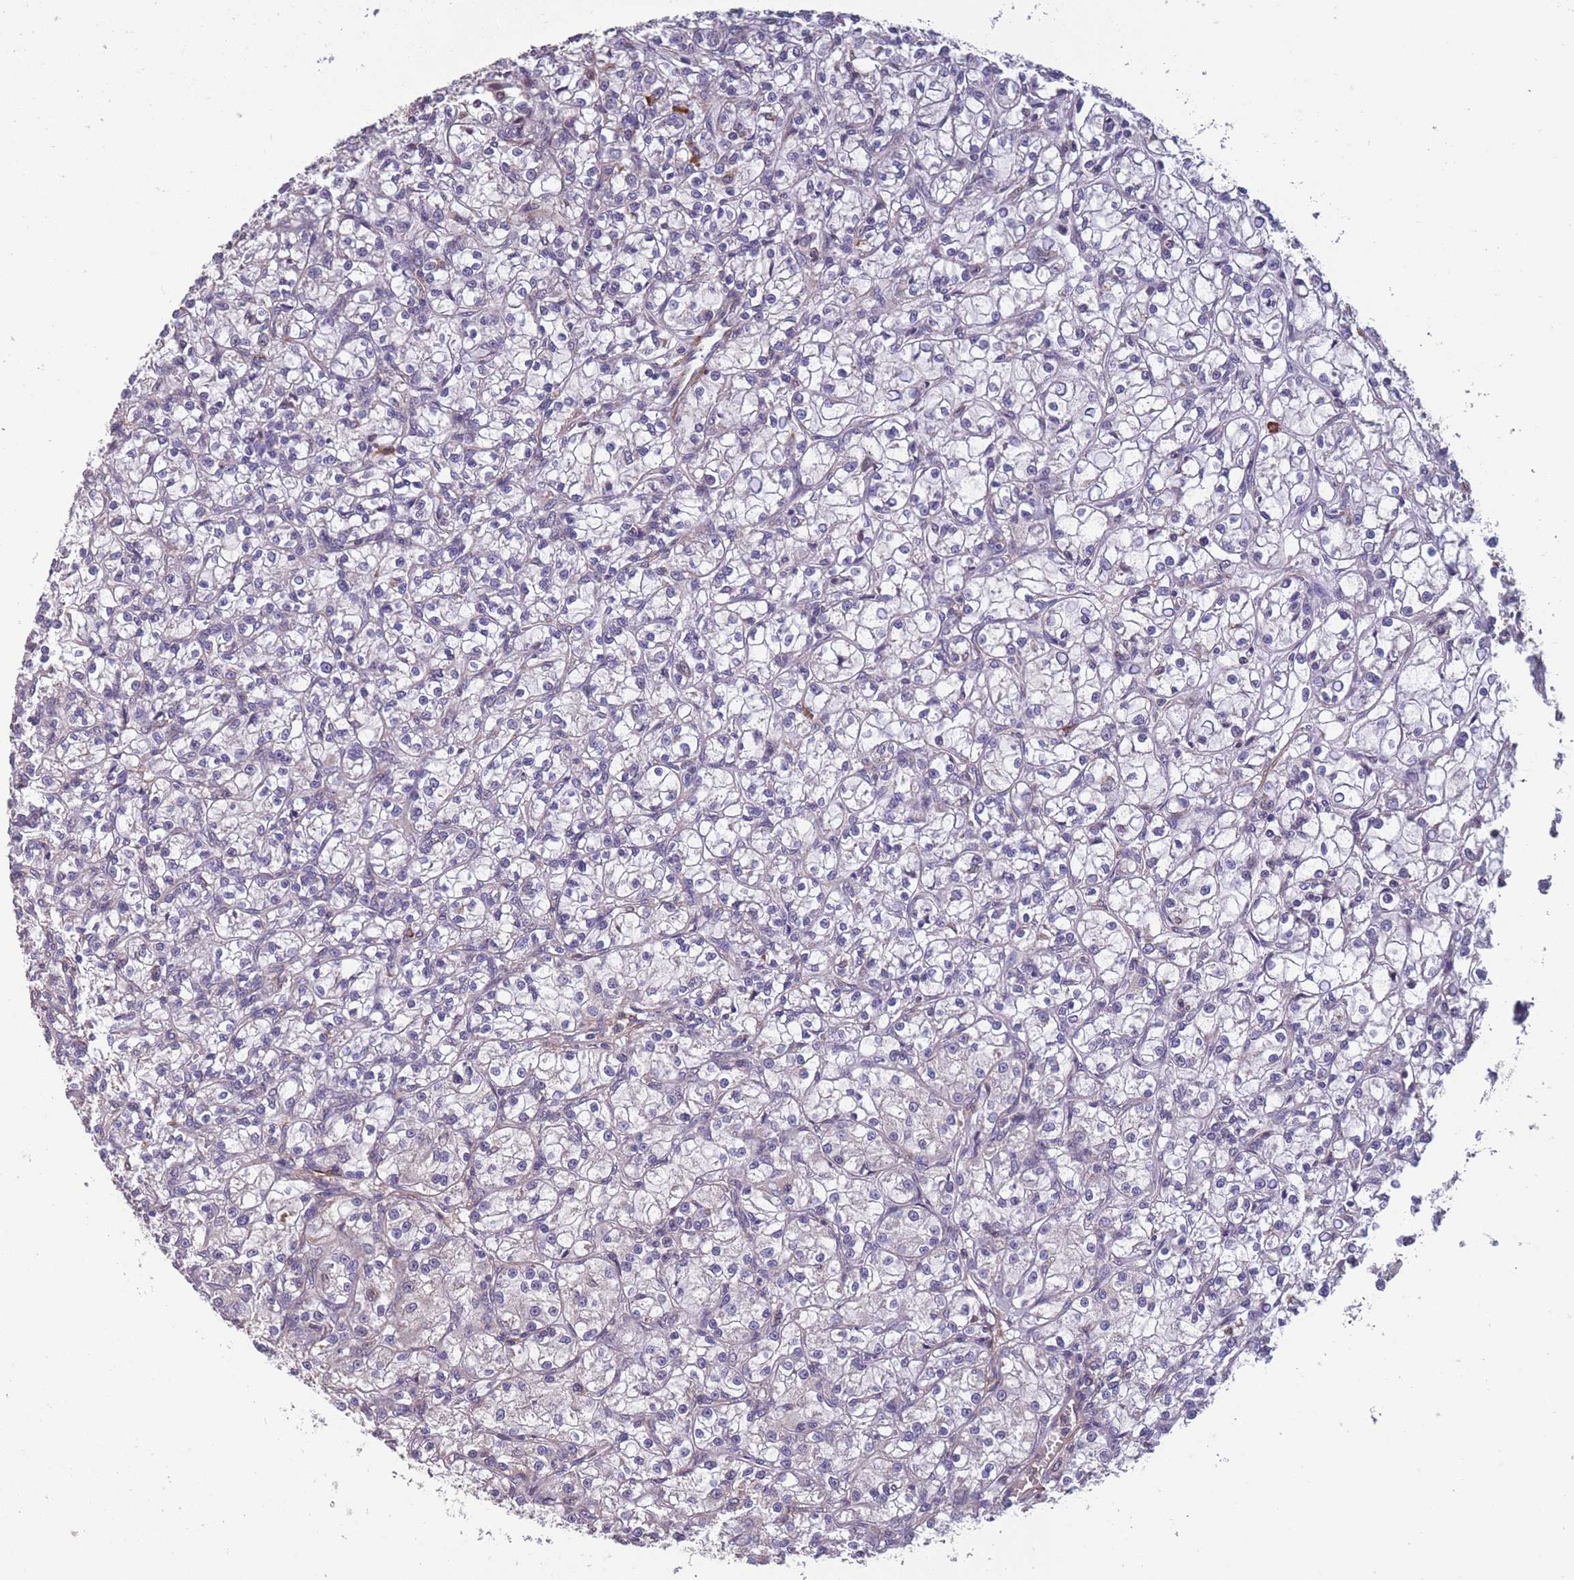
{"staining": {"intensity": "negative", "quantity": "none", "location": "none"}, "tissue": "renal cancer", "cell_type": "Tumor cells", "image_type": "cancer", "snomed": [{"axis": "morphology", "description": "Adenocarcinoma, NOS"}, {"axis": "topography", "description": "Kidney"}], "caption": "Renal cancer (adenocarcinoma) was stained to show a protein in brown. There is no significant expression in tumor cells.", "gene": "TOMM40L", "patient": {"sex": "female", "age": 59}}